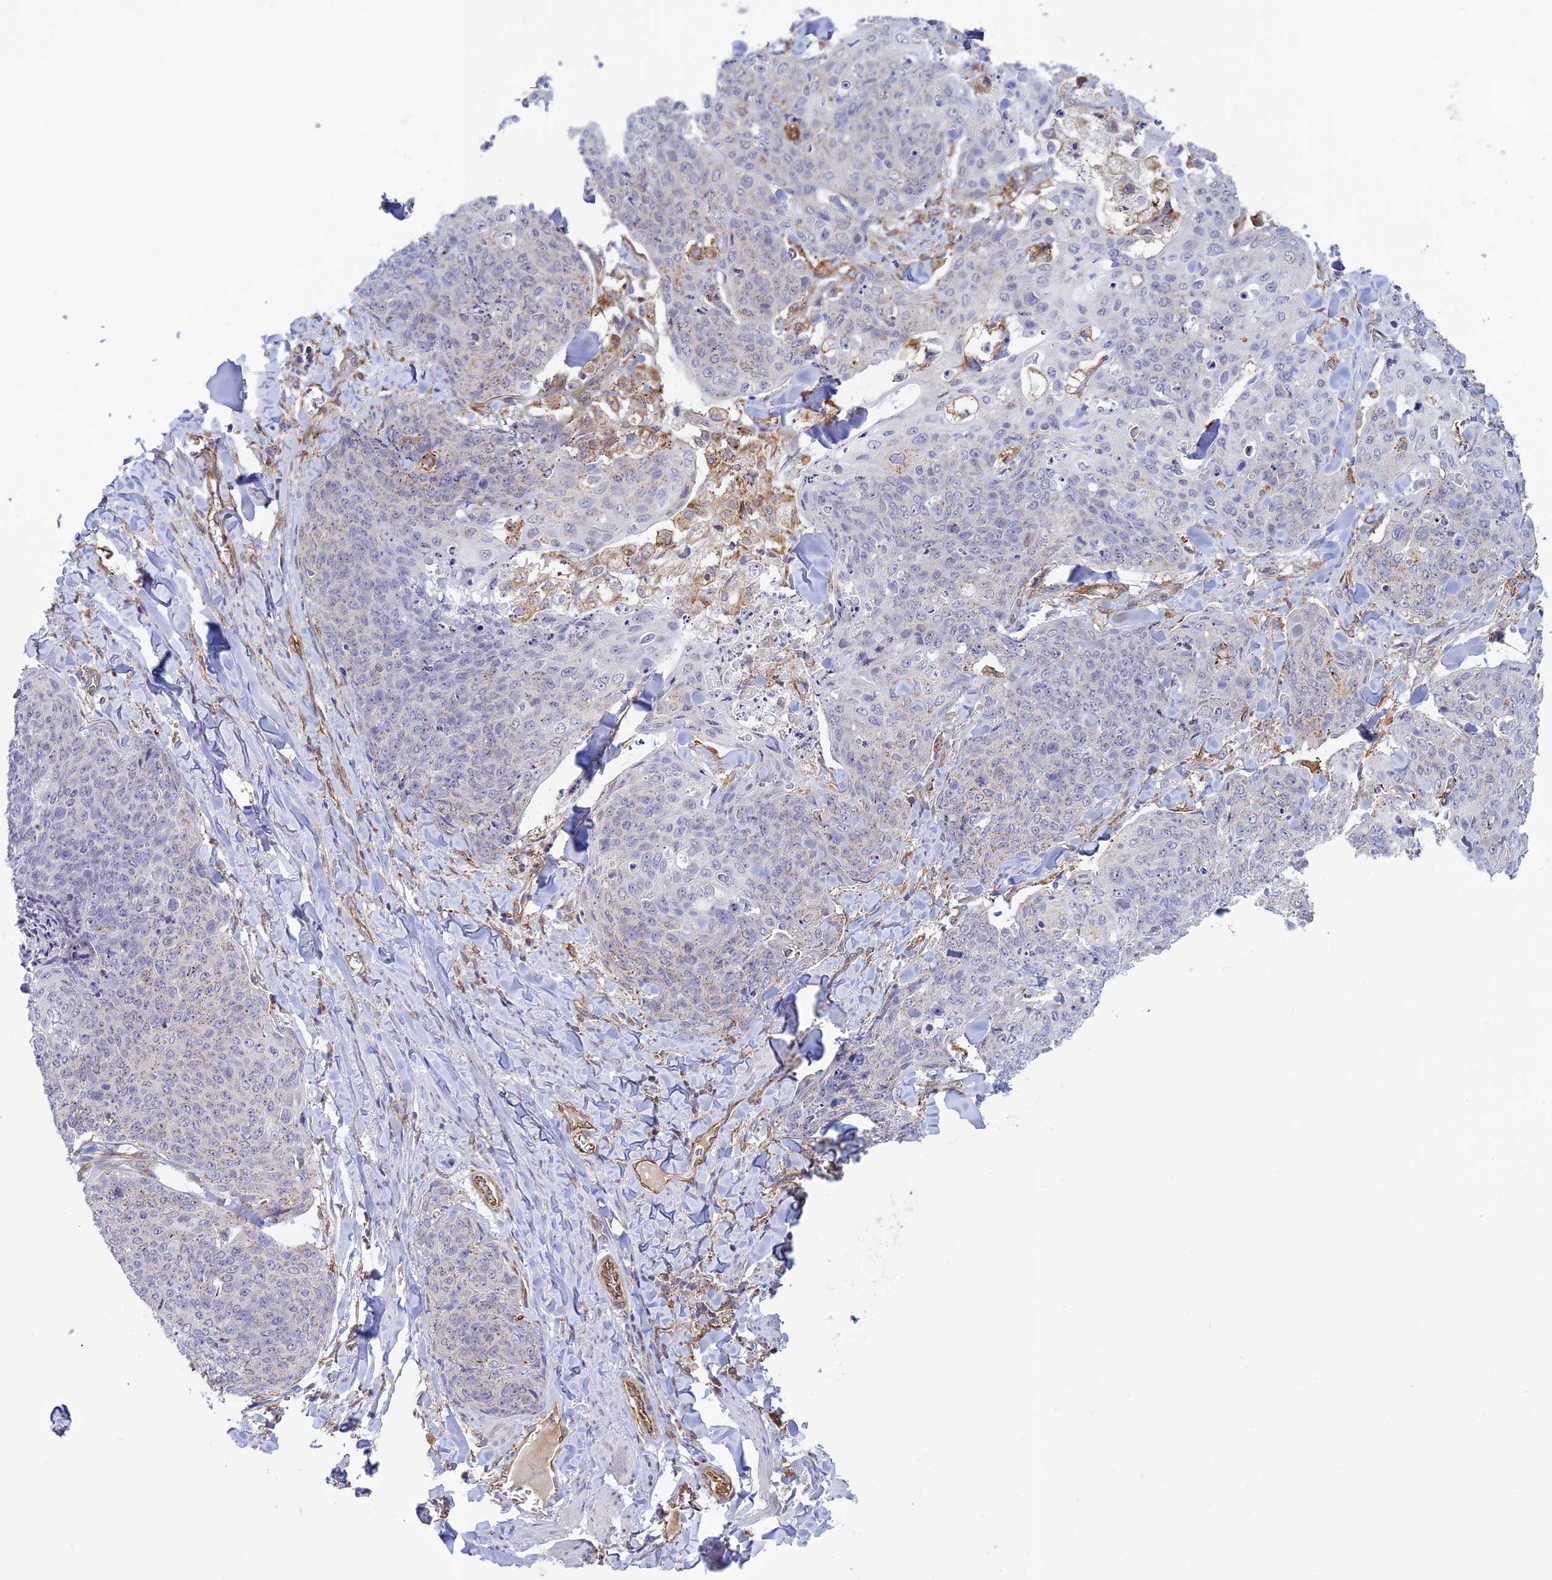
{"staining": {"intensity": "negative", "quantity": "none", "location": "none"}, "tissue": "skin cancer", "cell_type": "Tumor cells", "image_type": "cancer", "snomed": [{"axis": "morphology", "description": "Squamous cell carcinoma, NOS"}, {"axis": "topography", "description": "Skin"}, {"axis": "topography", "description": "Vulva"}], "caption": "An image of skin squamous cell carcinoma stained for a protein displays no brown staining in tumor cells.", "gene": "SAPCD2", "patient": {"sex": "female", "age": 85}}